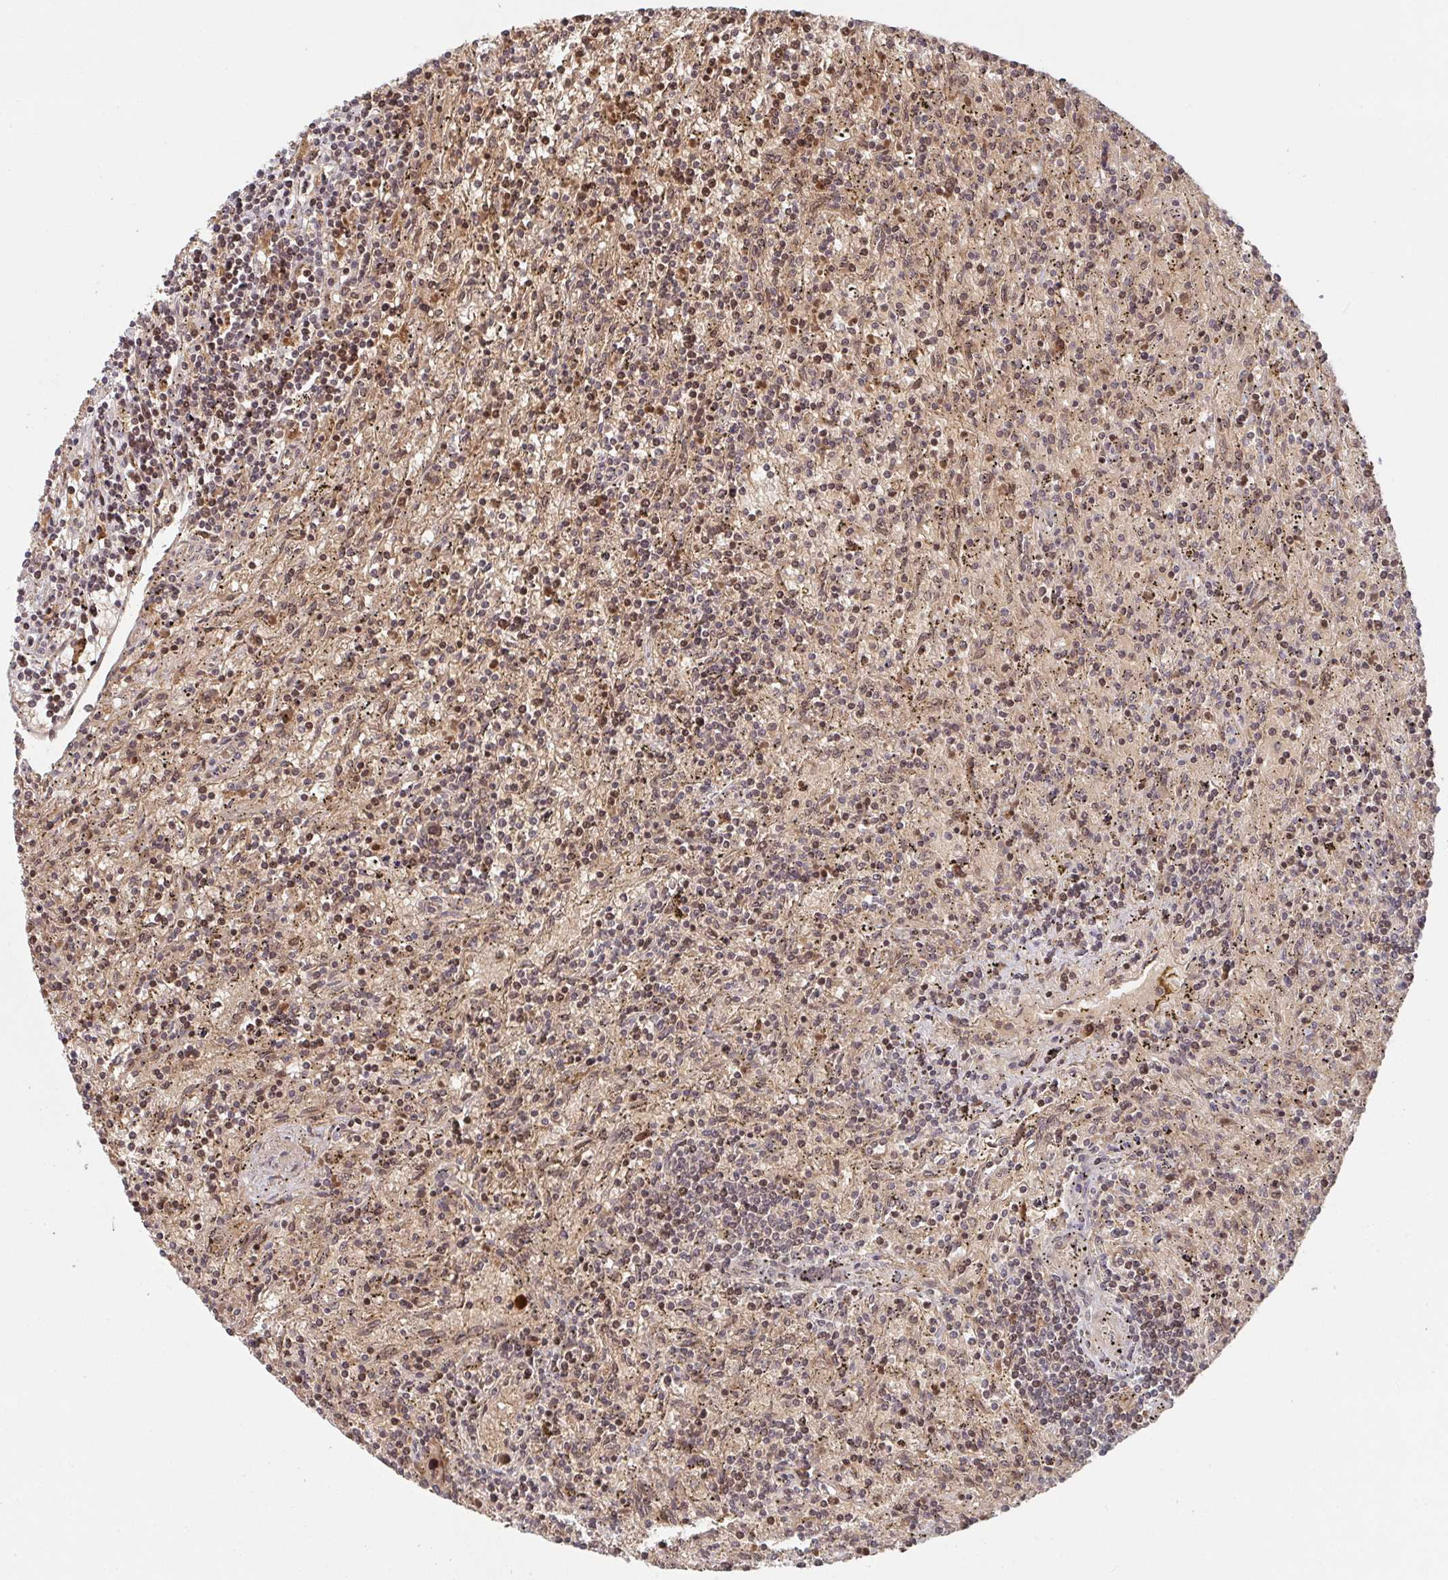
{"staining": {"intensity": "moderate", "quantity": "25%-75%", "location": "nuclear"}, "tissue": "lymphoma", "cell_type": "Tumor cells", "image_type": "cancer", "snomed": [{"axis": "morphology", "description": "Malignant lymphoma, non-Hodgkin's type, Low grade"}, {"axis": "topography", "description": "Spleen"}], "caption": "Immunohistochemical staining of lymphoma shows moderate nuclear protein positivity in about 25%-75% of tumor cells. (DAB = brown stain, brightfield microscopy at high magnification).", "gene": "DCST1", "patient": {"sex": "male", "age": 76}}